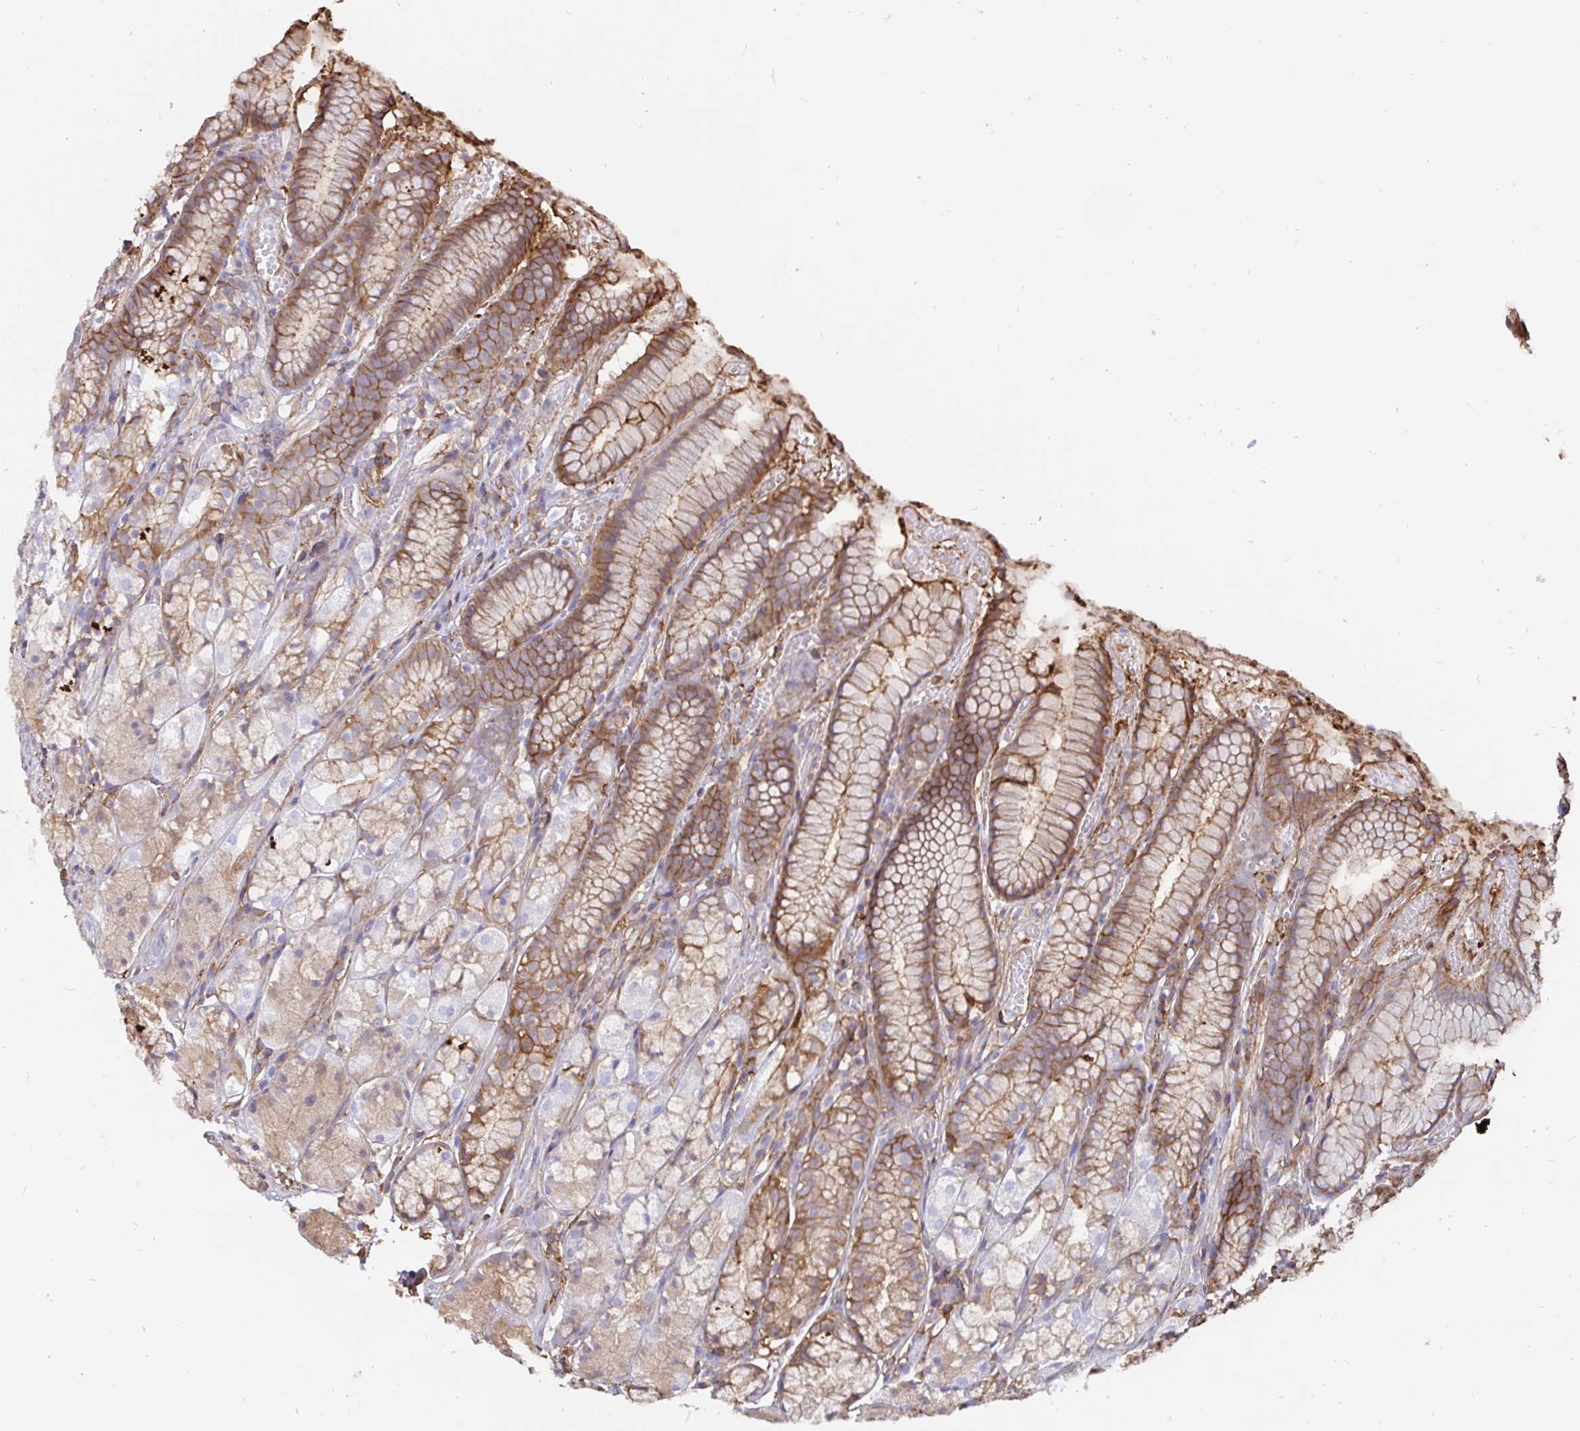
{"staining": {"intensity": "moderate", "quantity": "25%-75%", "location": "cytoplasmic/membranous"}, "tissue": "stomach", "cell_type": "Glandular cells", "image_type": "normal", "snomed": [{"axis": "morphology", "description": "Normal tissue, NOS"}, {"axis": "topography", "description": "Smooth muscle"}, {"axis": "topography", "description": "Stomach"}], "caption": "The image demonstrates staining of unremarkable stomach, revealing moderate cytoplasmic/membranous protein expression (brown color) within glandular cells.", "gene": "ANXA2", "patient": {"sex": "male", "age": 70}}